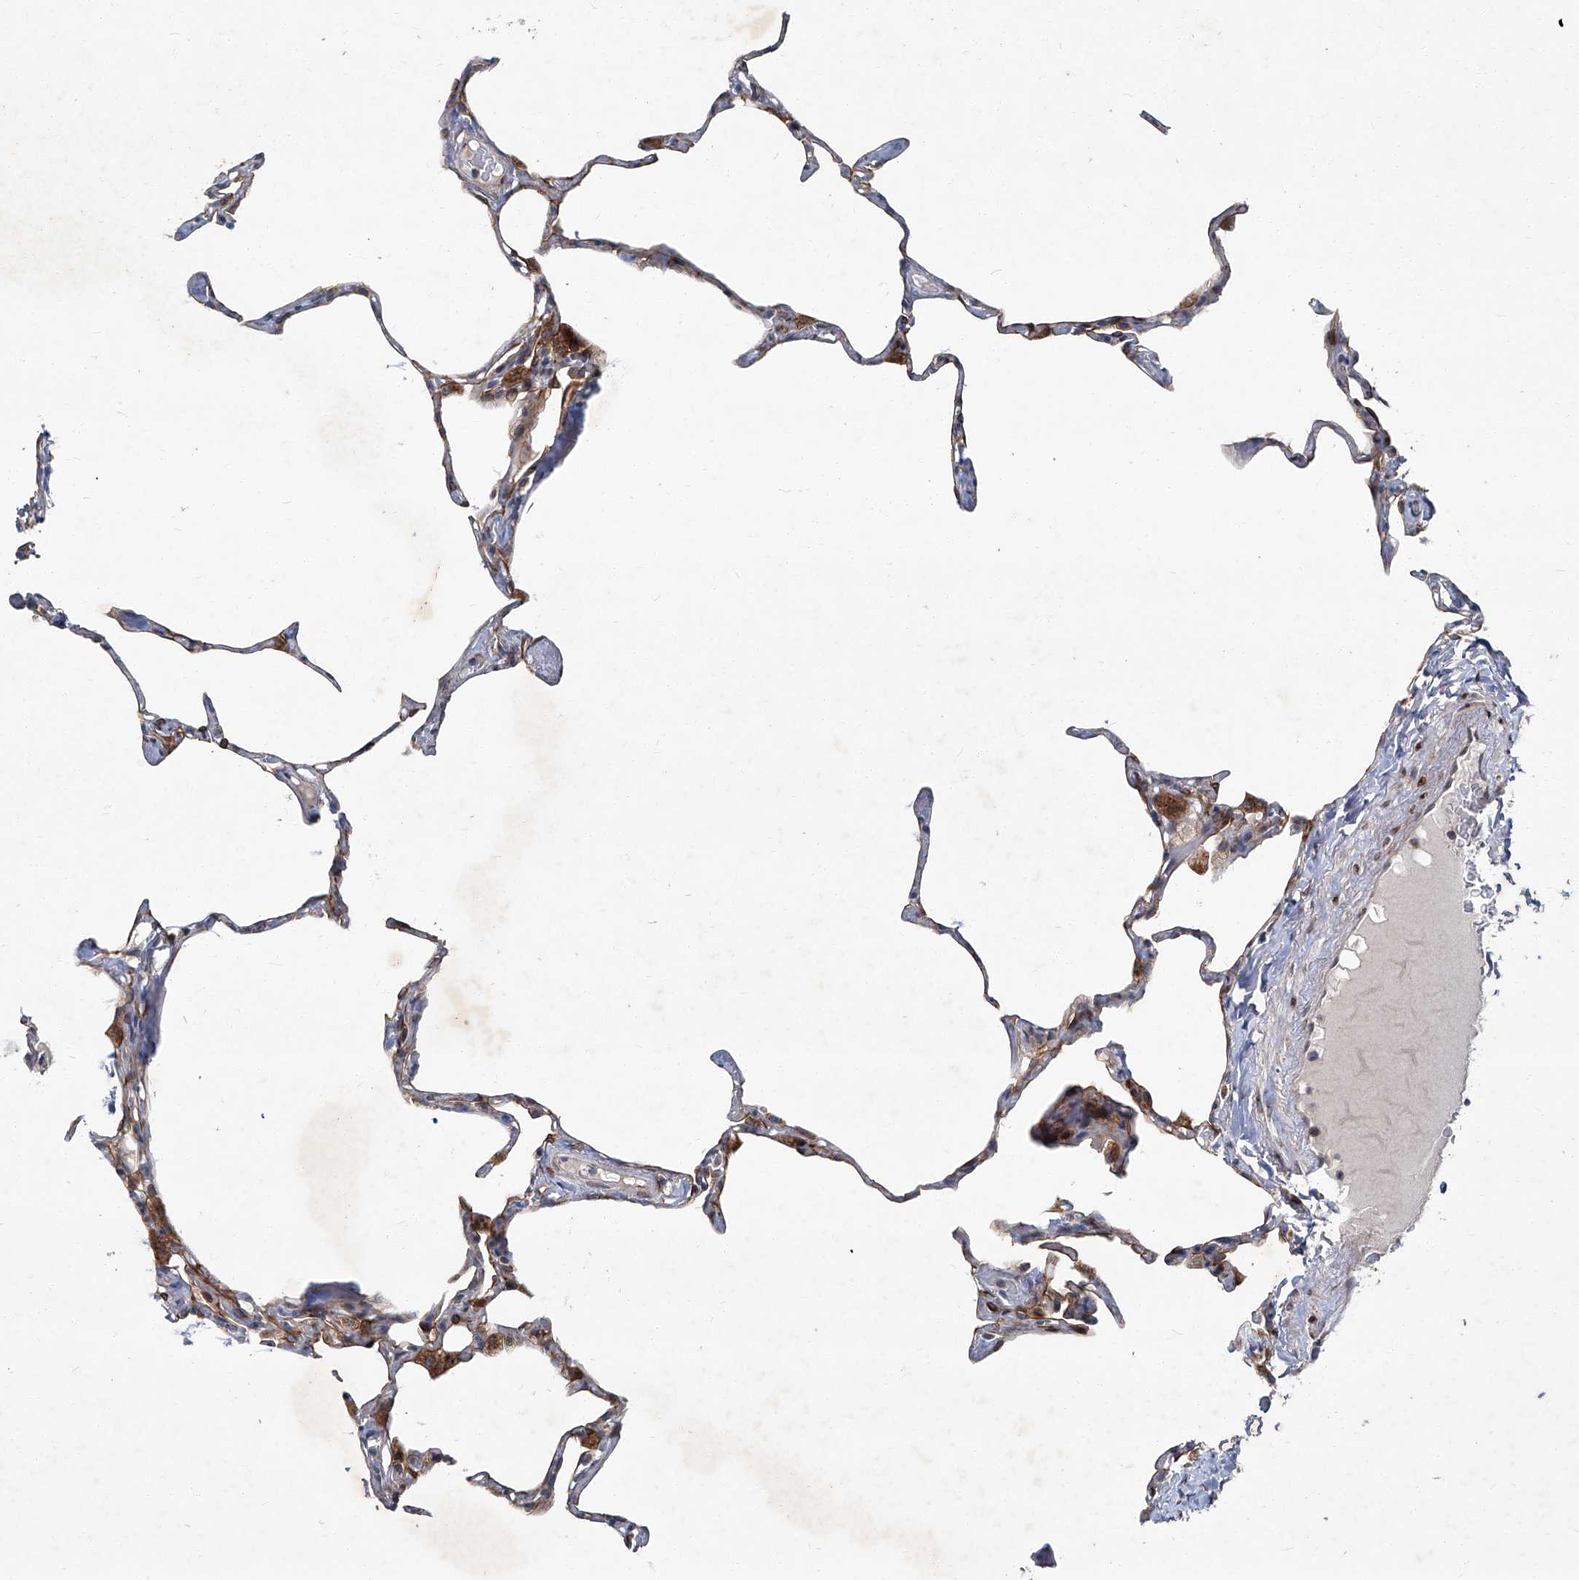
{"staining": {"intensity": "moderate", "quantity": "<25%", "location": "cytoplasmic/membranous"}, "tissue": "lung", "cell_type": "Alveolar cells", "image_type": "normal", "snomed": [{"axis": "morphology", "description": "Normal tissue, NOS"}, {"axis": "topography", "description": "Lung"}], "caption": "Human lung stained for a protein (brown) demonstrates moderate cytoplasmic/membranous positive positivity in approximately <25% of alveolar cells.", "gene": "GPR132", "patient": {"sex": "male", "age": 65}}